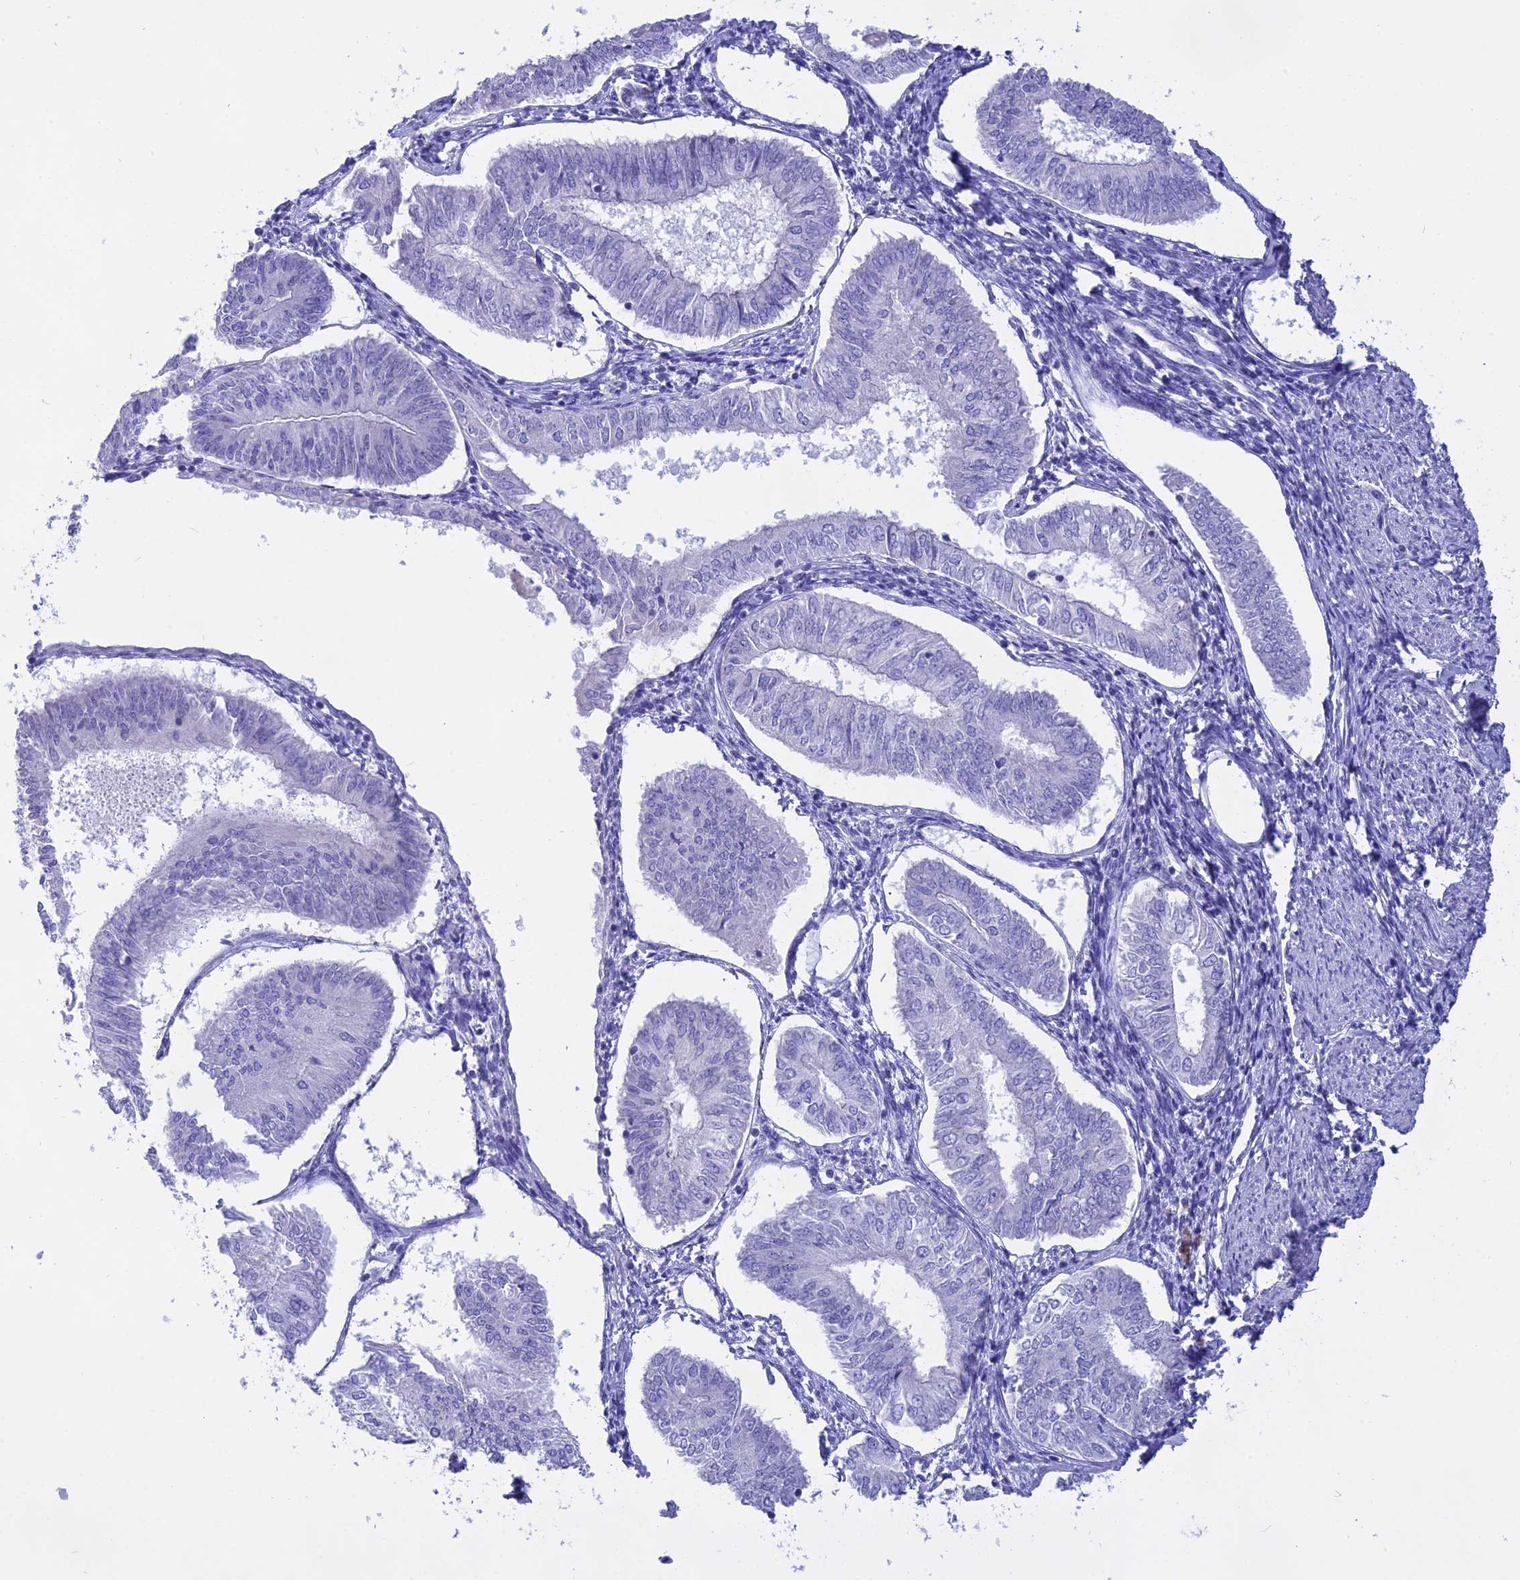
{"staining": {"intensity": "negative", "quantity": "none", "location": "none"}, "tissue": "endometrial cancer", "cell_type": "Tumor cells", "image_type": "cancer", "snomed": [{"axis": "morphology", "description": "Adenocarcinoma, NOS"}, {"axis": "topography", "description": "Endometrium"}], "caption": "A photomicrograph of human adenocarcinoma (endometrial) is negative for staining in tumor cells.", "gene": "ISCA1", "patient": {"sex": "female", "age": 58}}